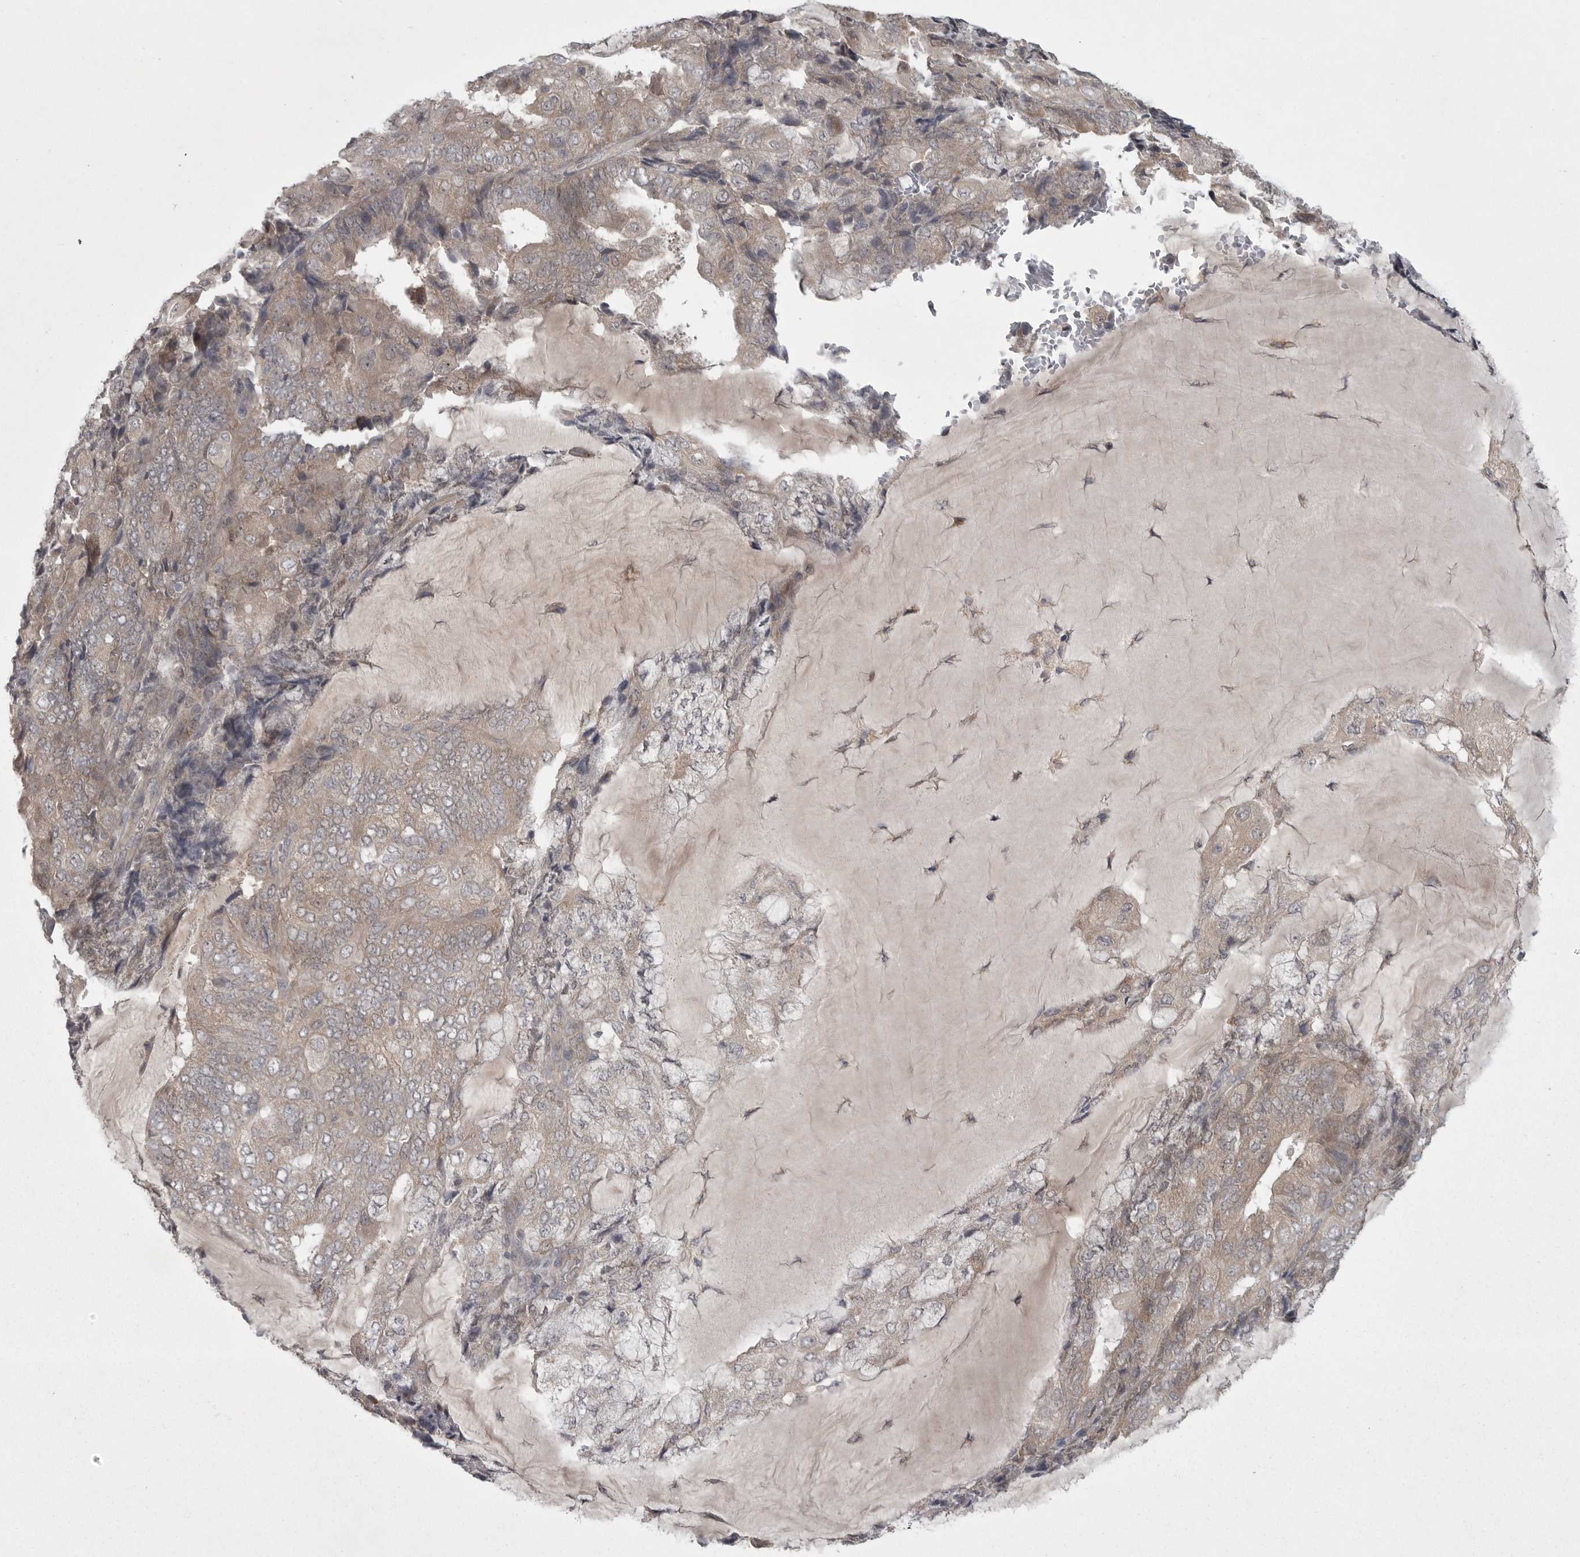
{"staining": {"intensity": "weak", "quantity": "<25%", "location": "cytoplasmic/membranous"}, "tissue": "endometrial cancer", "cell_type": "Tumor cells", "image_type": "cancer", "snomed": [{"axis": "morphology", "description": "Adenocarcinoma, NOS"}, {"axis": "topography", "description": "Endometrium"}], "caption": "Immunohistochemical staining of human adenocarcinoma (endometrial) reveals no significant positivity in tumor cells. (DAB (3,3'-diaminobenzidine) immunohistochemistry (IHC) with hematoxylin counter stain).", "gene": "PHF13", "patient": {"sex": "female", "age": 81}}